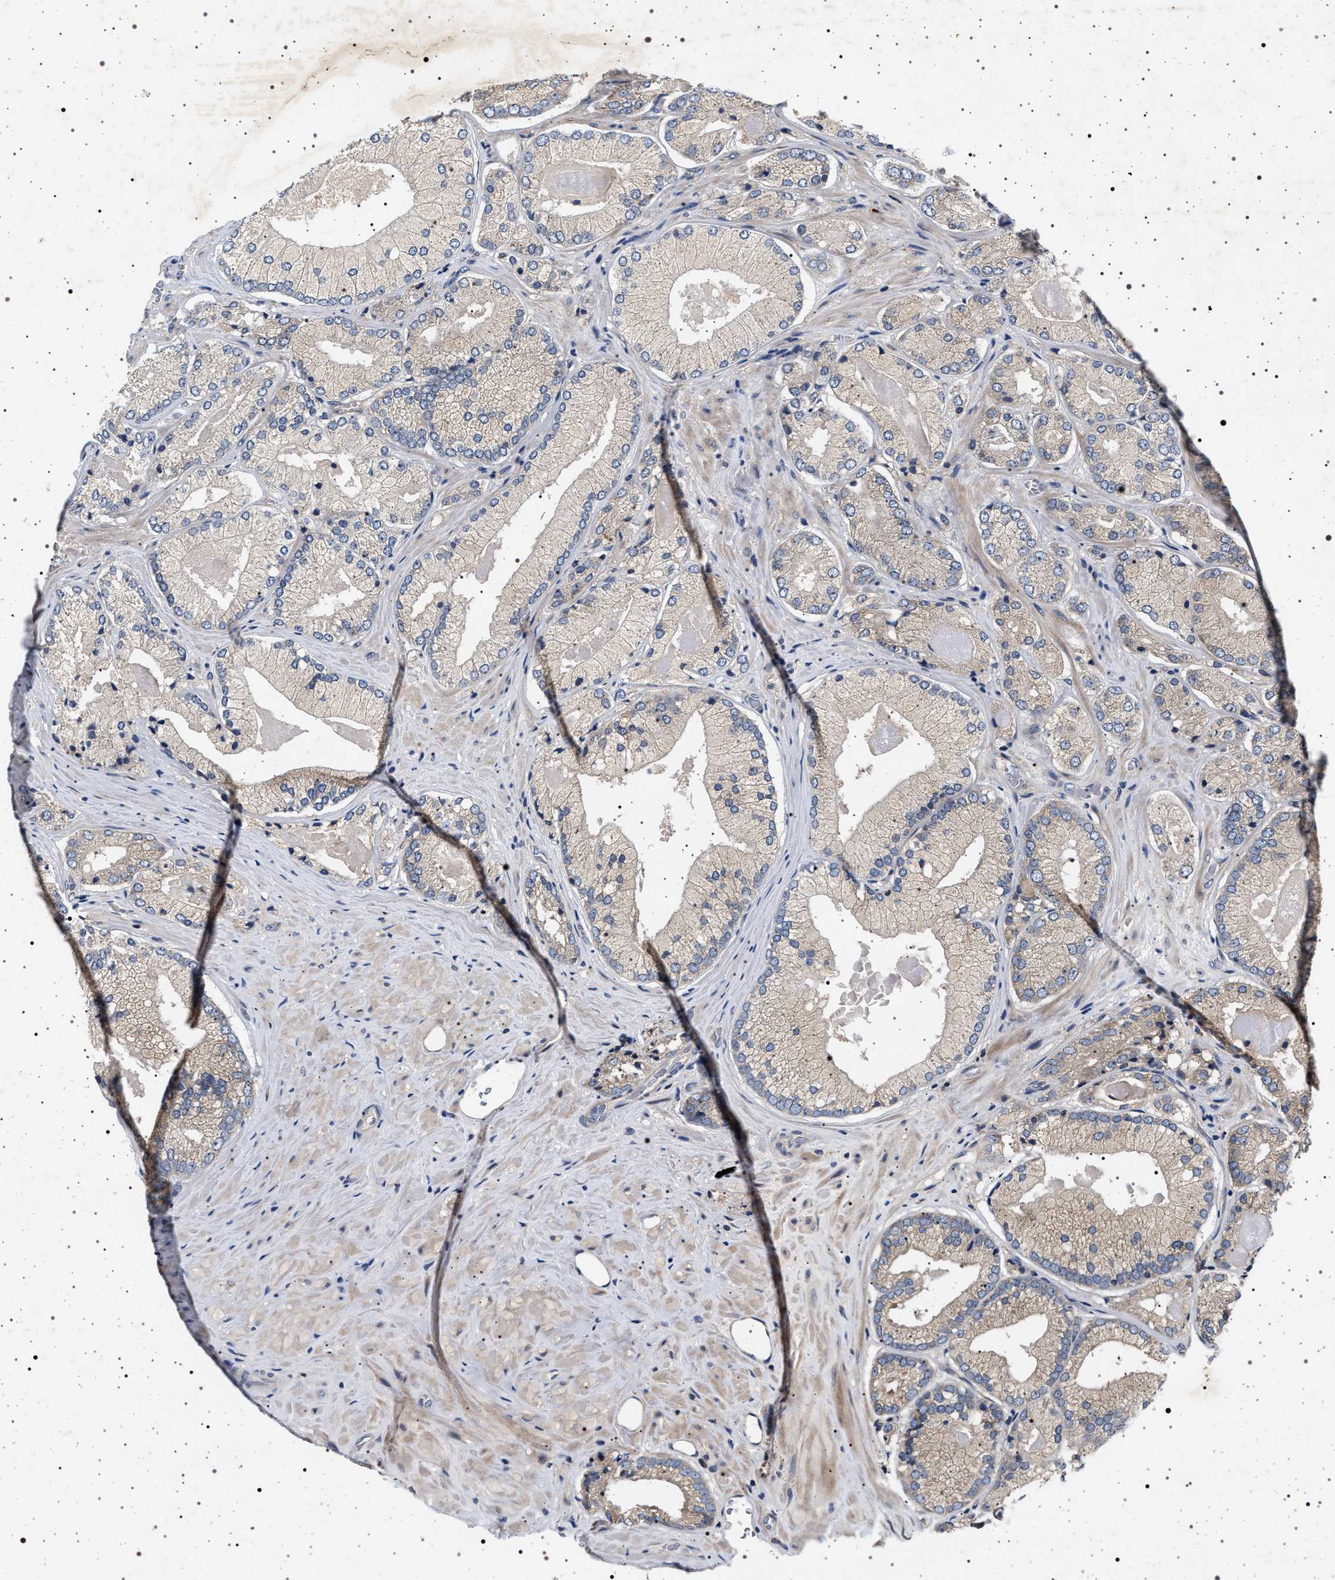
{"staining": {"intensity": "negative", "quantity": "none", "location": "none"}, "tissue": "prostate cancer", "cell_type": "Tumor cells", "image_type": "cancer", "snomed": [{"axis": "morphology", "description": "Adenocarcinoma, Low grade"}, {"axis": "topography", "description": "Prostate"}], "caption": "Tumor cells are negative for brown protein staining in prostate cancer (low-grade adenocarcinoma).", "gene": "DCBLD2", "patient": {"sex": "male", "age": 65}}